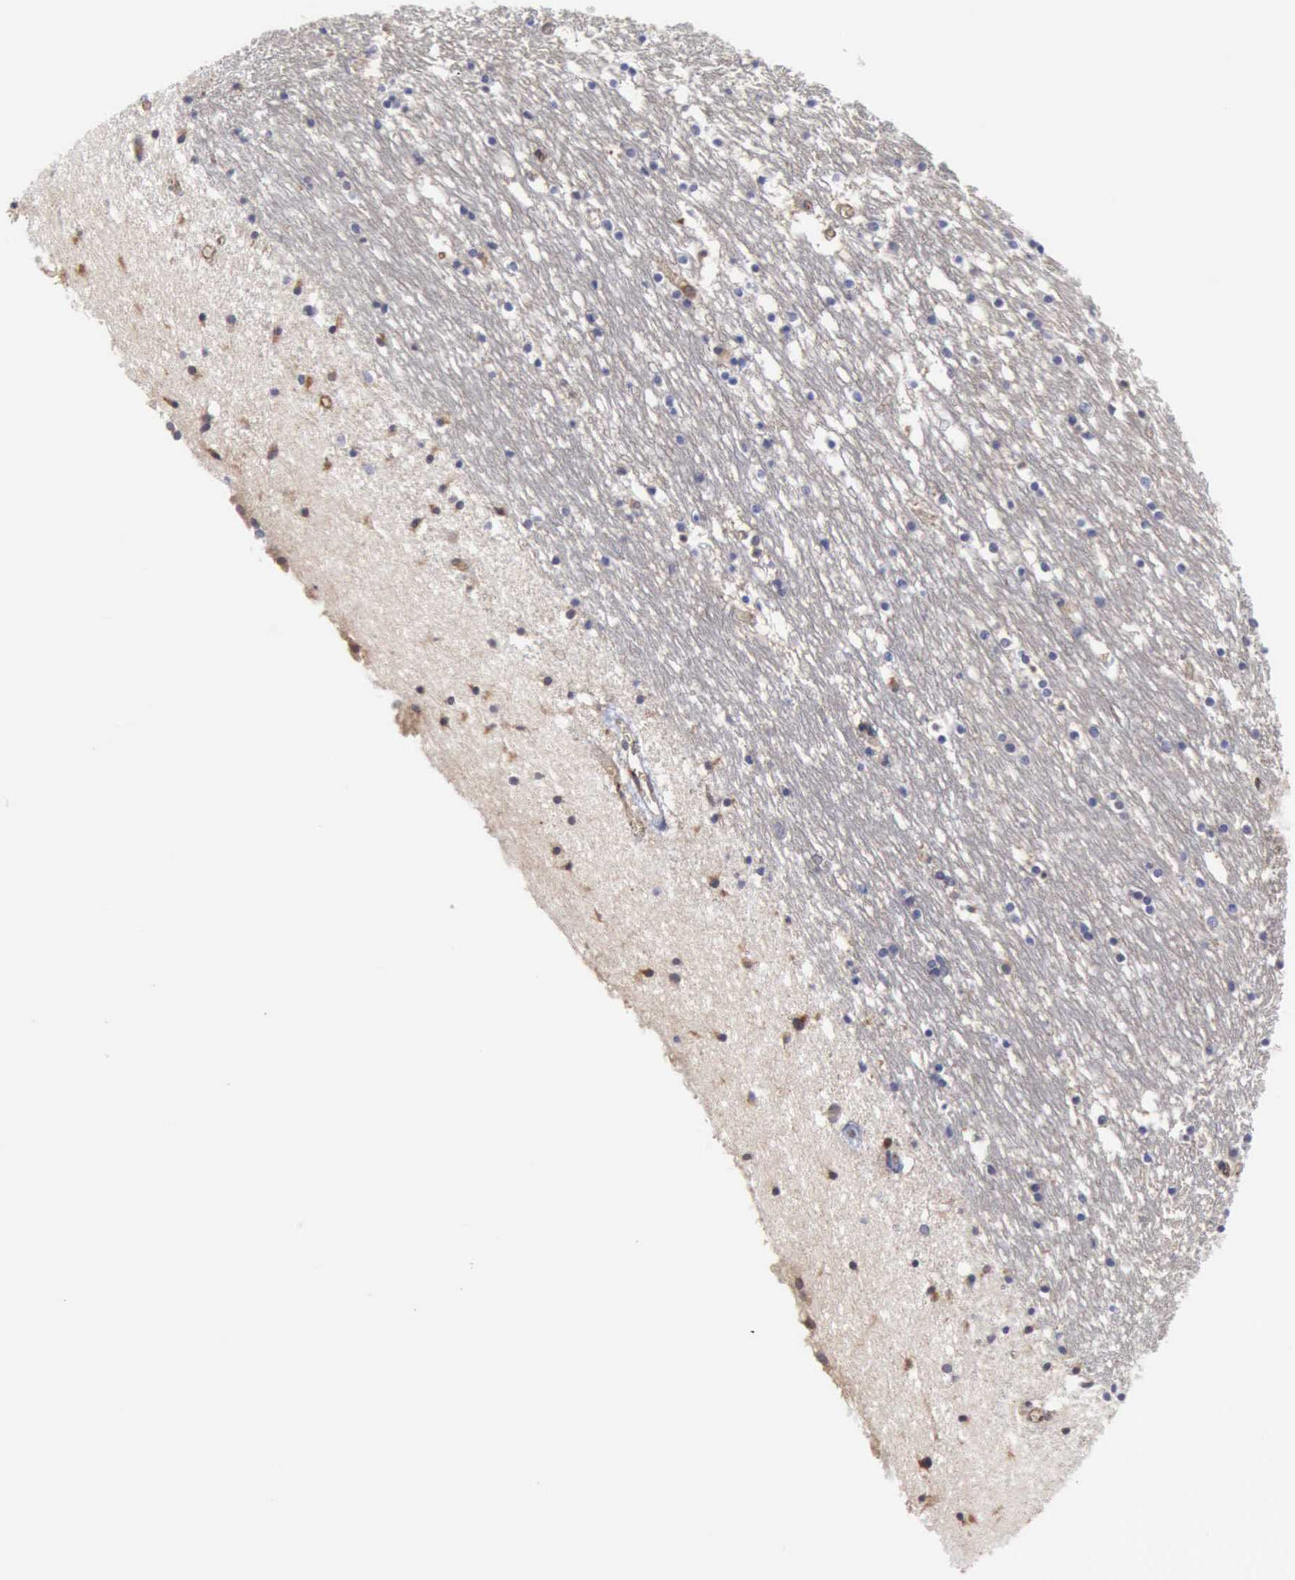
{"staining": {"intensity": "moderate", "quantity": ">75%", "location": "cytoplasmic/membranous"}, "tissue": "caudate", "cell_type": "Glial cells", "image_type": "normal", "snomed": [{"axis": "morphology", "description": "Normal tissue, NOS"}, {"axis": "topography", "description": "Lateral ventricle wall"}], "caption": "About >75% of glial cells in benign caudate show moderate cytoplasmic/membranous protein positivity as visualized by brown immunohistochemical staining.", "gene": "APOL2", "patient": {"sex": "male", "age": 45}}